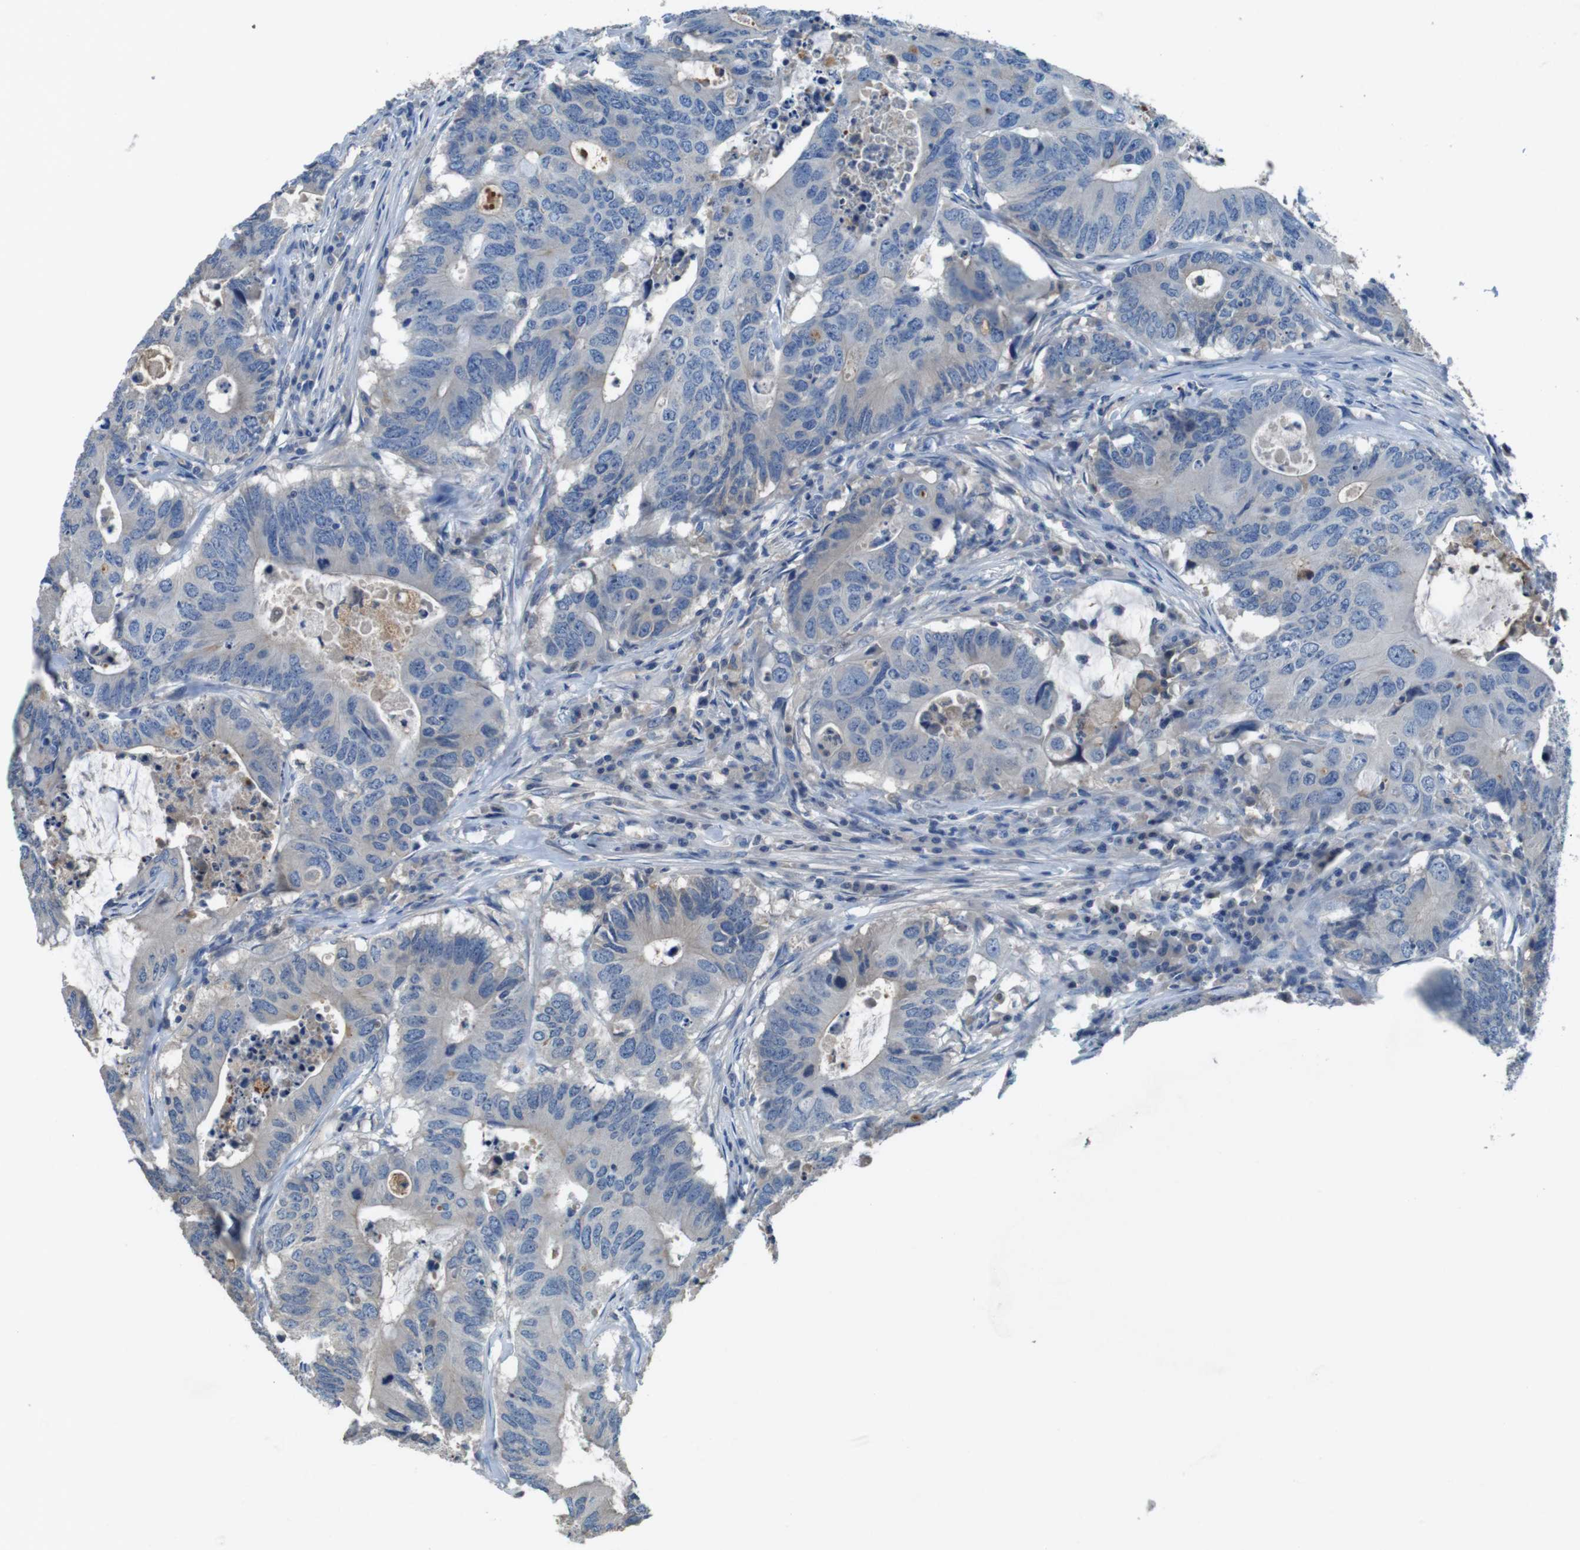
{"staining": {"intensity": "negative", "quantity": "none", "location": "none"}, "tissue": "colorectal cancer", "cell_type": "Tumor cells", "image_type": "cancer", "snomed": [{"axis": "morphology", "description": "Adenocarcinoma, NOS"}, {"axis": "topography", "description": "Colon"}], "caption": "DAB (3,3'-diaminobenzidine) immunohistochemical staining of colorectal cancer (adenocarcinoma) exhibits no significant expression in tumor cells. (Immunohistochemistry, brightfield microscopy, high magnification).", "gene": "TMPRSS15", "patient": {"sex": "male", "age": 71}}